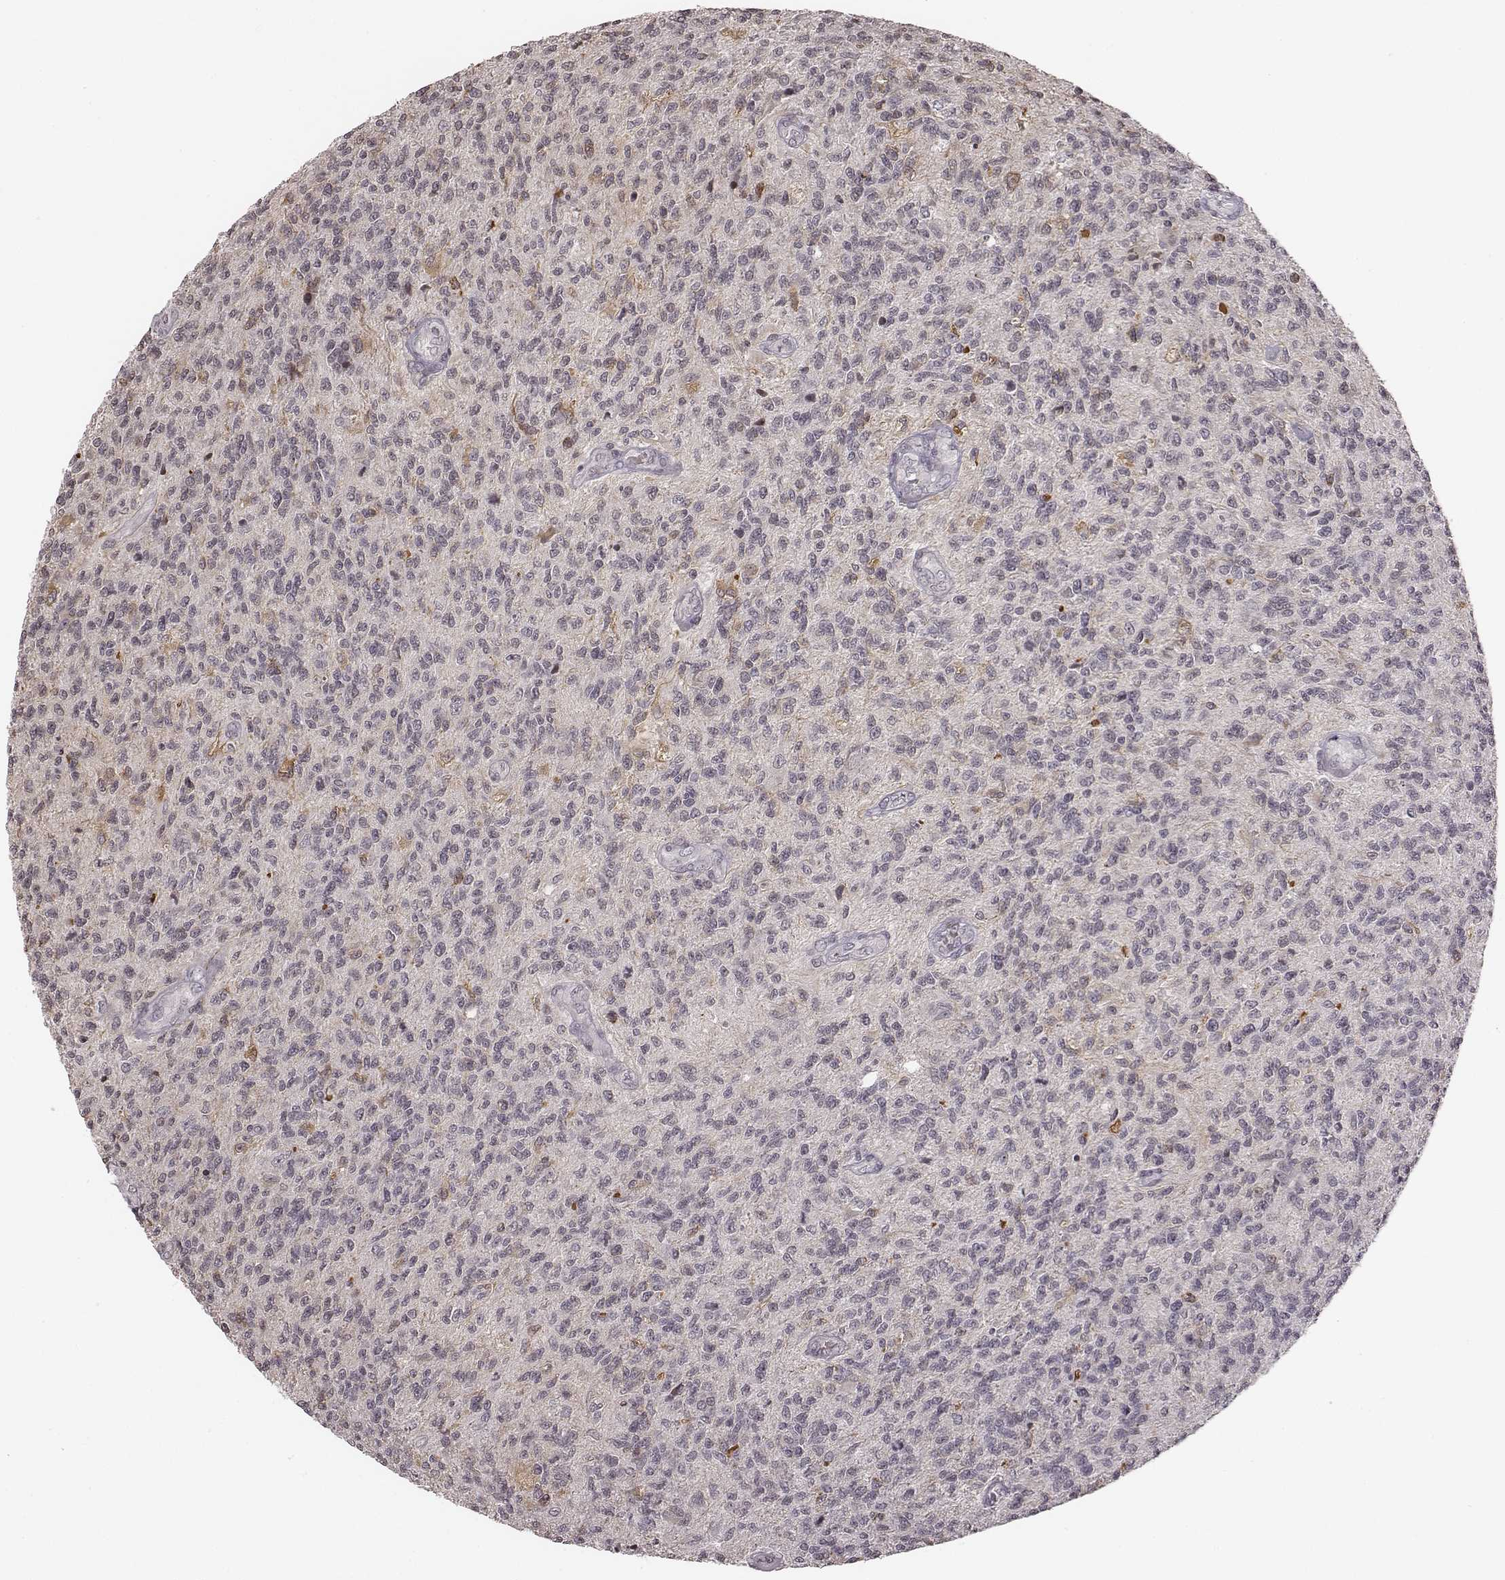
{"staining": {"intensity": "negative", "quantity": "none", "location": "none"}, "tissue": "glioma", "cell_type": "Tumor cells", "image_type": "cancer", "snomed": [{"axis": "morphology", "description": "Glioma, malignant, High grade"}, {"axis": "topography", "description": "Brain"}], "caption": "DAB (3,3'-diaminobenzidine) immunohistochemical staining of human malignant glioma (high-grade) shows no significant expression in tumor cells.", "gene": "GRM4", "patient": {"sex": "male", "age": 56}}